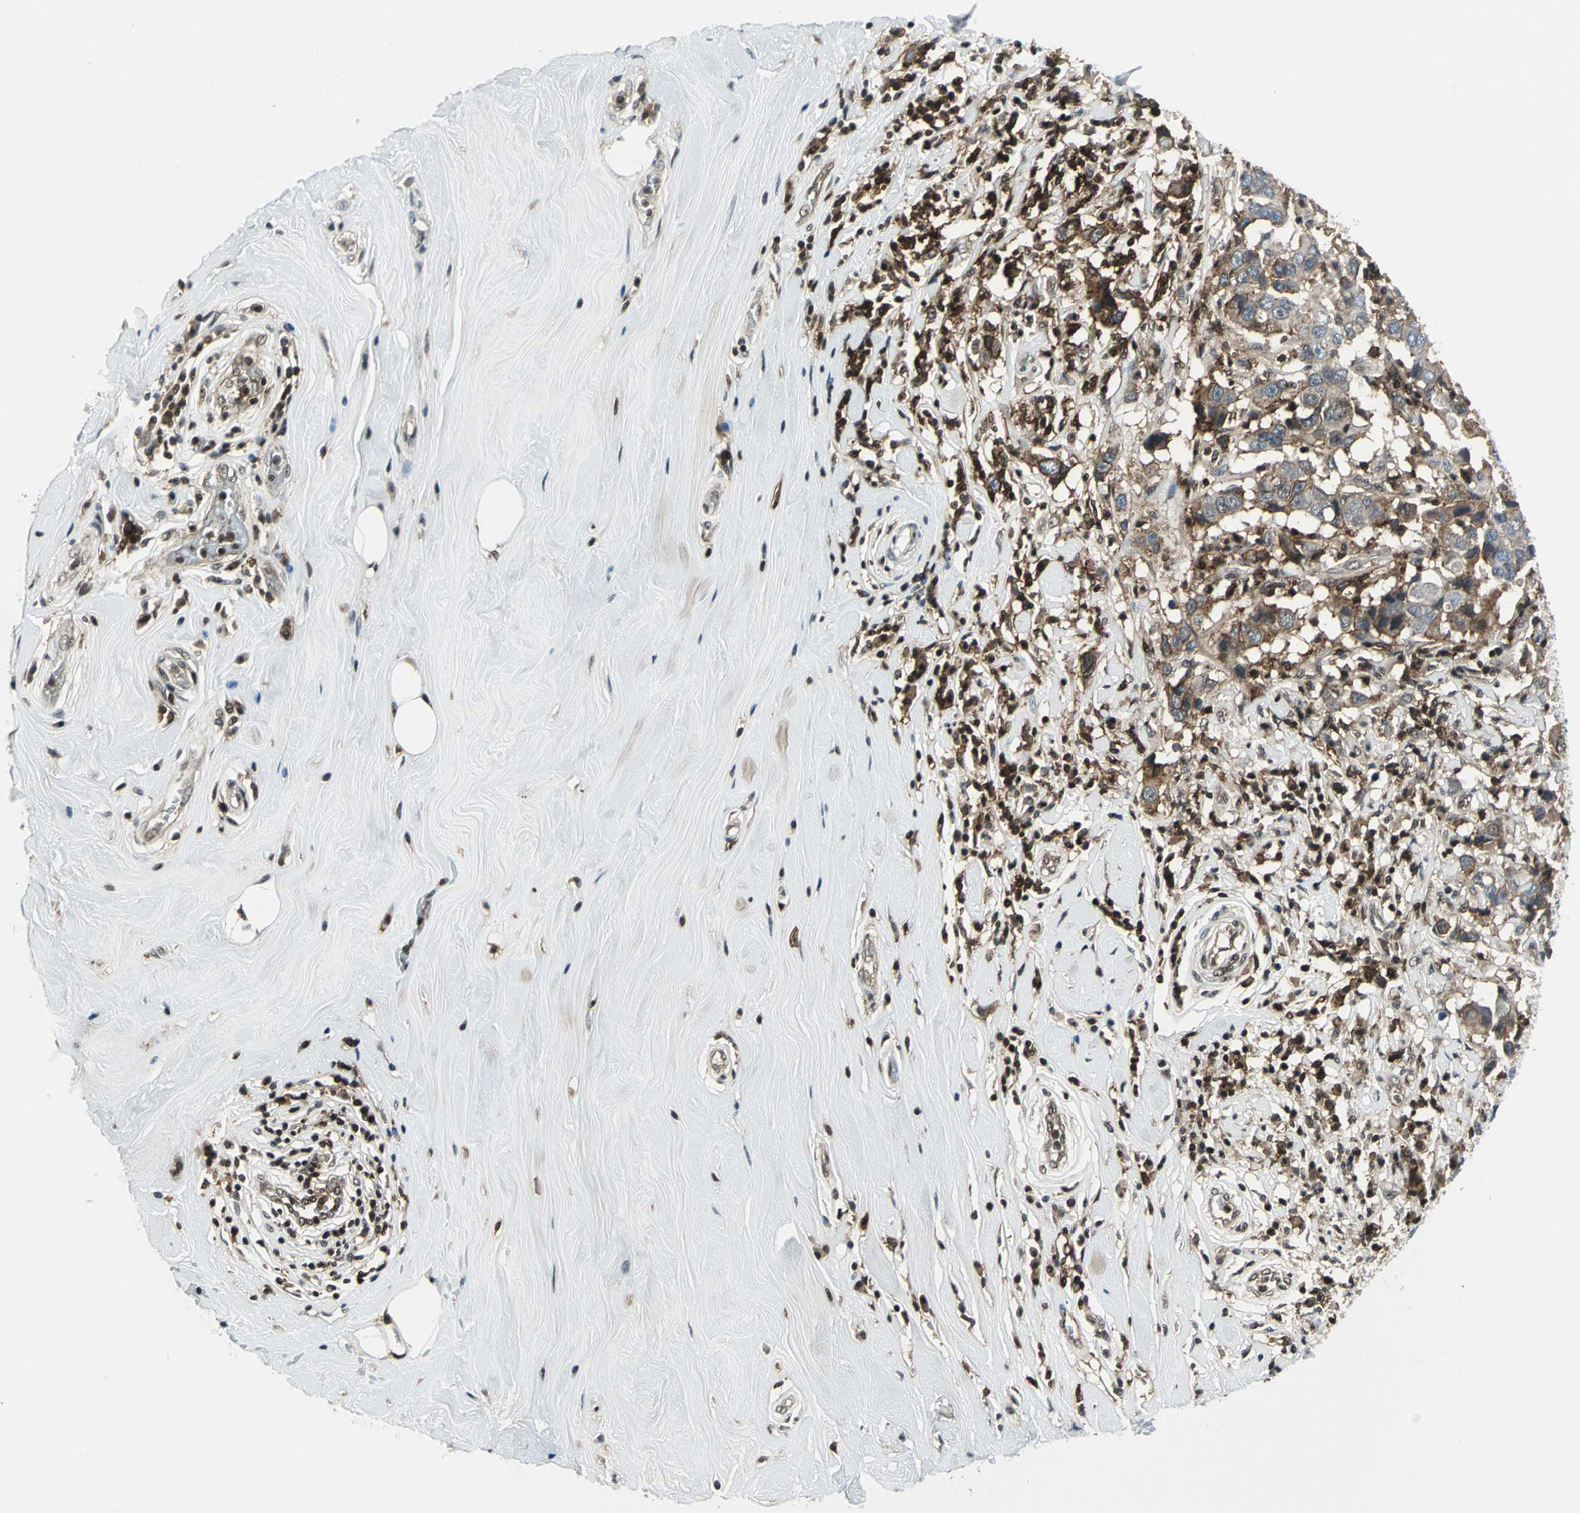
{"staining": {"intensity": "moderate", "quantity": ">75%", "location": "cytoplasmic/membranous"}, "tissue": "breast cancer", "cell_type": "Tumor cells", "image_type": "cancer", "snomed": [{"axis": "morphology", "description": "Duct carcinoma"}, {"axis": "topography", "description": "Breast"}], "caption": "Breast invasive ductal carcinoma stained with a brown dye demonstrates moderate cytoplasmic/membranous positive staining in about >75% of tumor cells.", "gene": "NR2C2", "patient": {"sex": "female", "age": 27}}